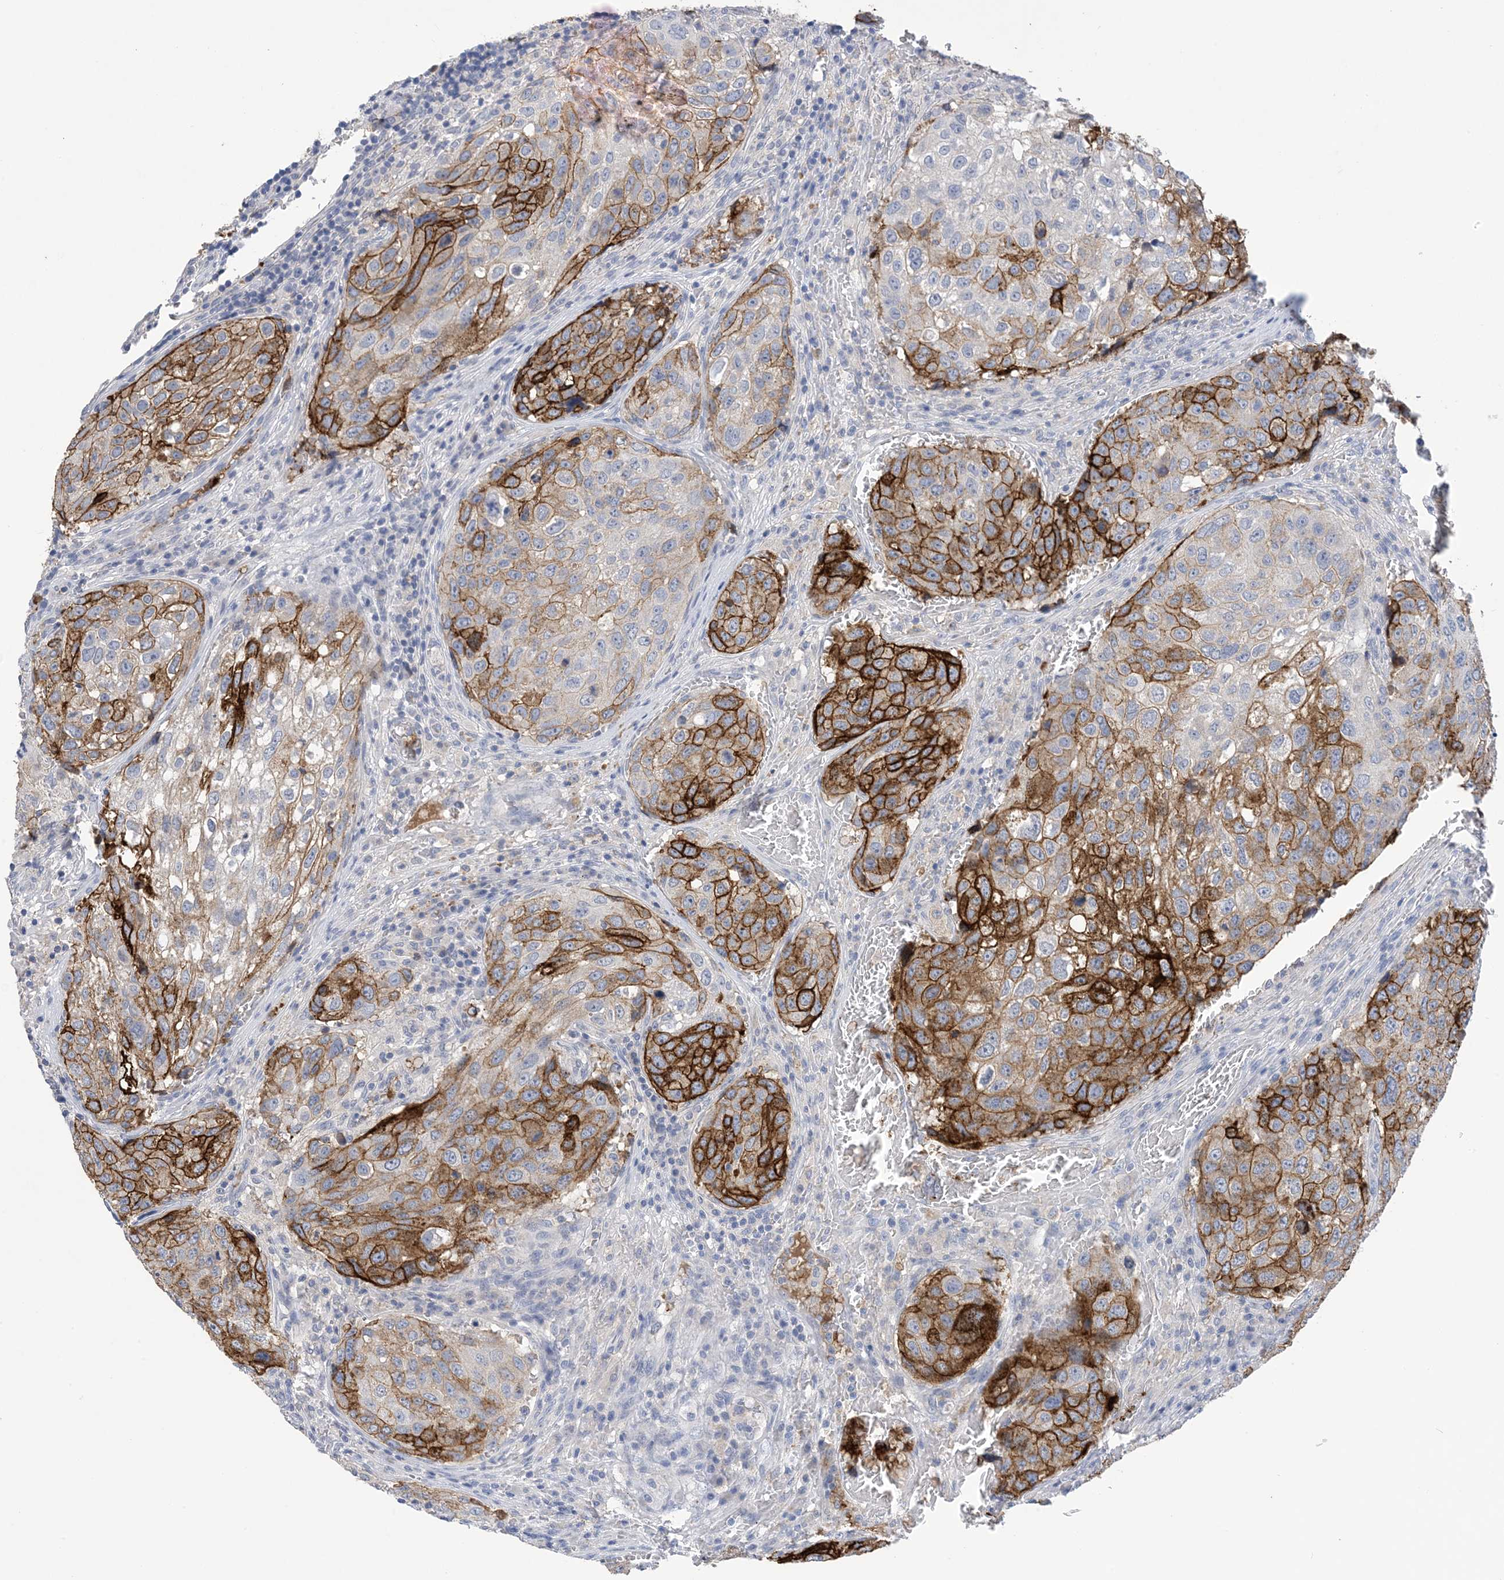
{"staining": {"intensity": "strong", "quantity": "25%-75%", "location": "cytoplasmic/membranous"}, "tissue": "urothelial cancer", "cell_type": "Tumor cells", "image_type": "cancer", "snomed": [{"axis": "morphology", "description": "Urothelial carcinoma, High grade"}, {"axis": "topography", "description": "Lymph node"}, {"axis": "topography", "description": "Urinary bladder"}], "caption": "This image displays immunohistochemistry staining of urothelial carcinoma (high-grade), with high strong cytoplasmic/membranous positivity in approximately 25%-75% of tumor cells.", "gene": "DSC3", "patient": {"sex": "male", "age": 51}}